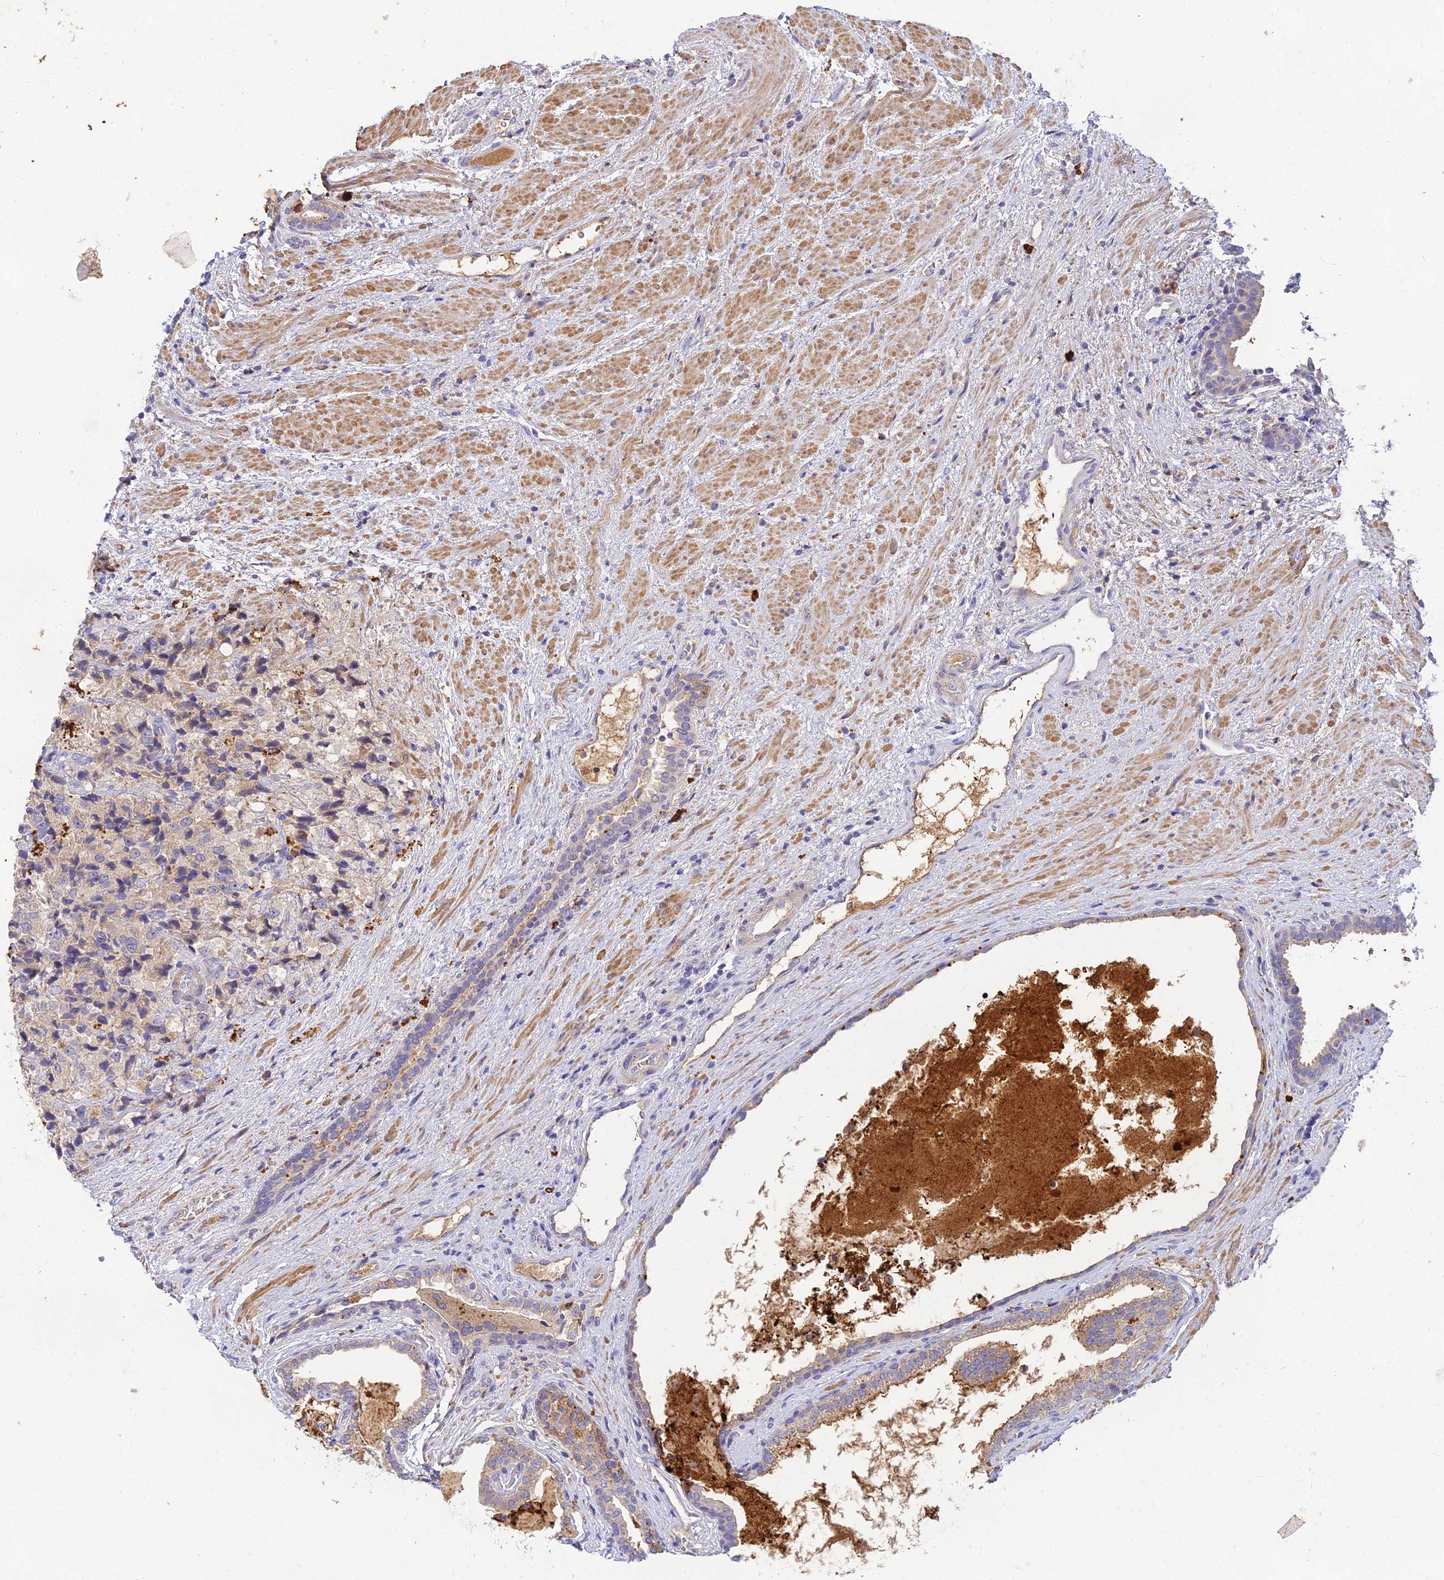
{"staining": {"intensity": "negative", "quantity": "none", "location": "none"}, "tissue": "prostate cancer", "cell_type": "Tumor cells", "image_type": "cancer", "snomed": [{"axis": "morphology", "description": "Adenocarcinoma, High grade"}, {"axis": "topography", "description": "Prostate"}], "caption": "High magnification brightfield microscopy of prostate cancer (adenocarcinoma (high-grade)) stained with DAB (3,3'-diaminobenzidine) (brown) and counterstained with hematoxylin (blue): tumor cells show no significant expression.", "gene": "ACSM5", "patient": {"sex": "male", "age": 70}}